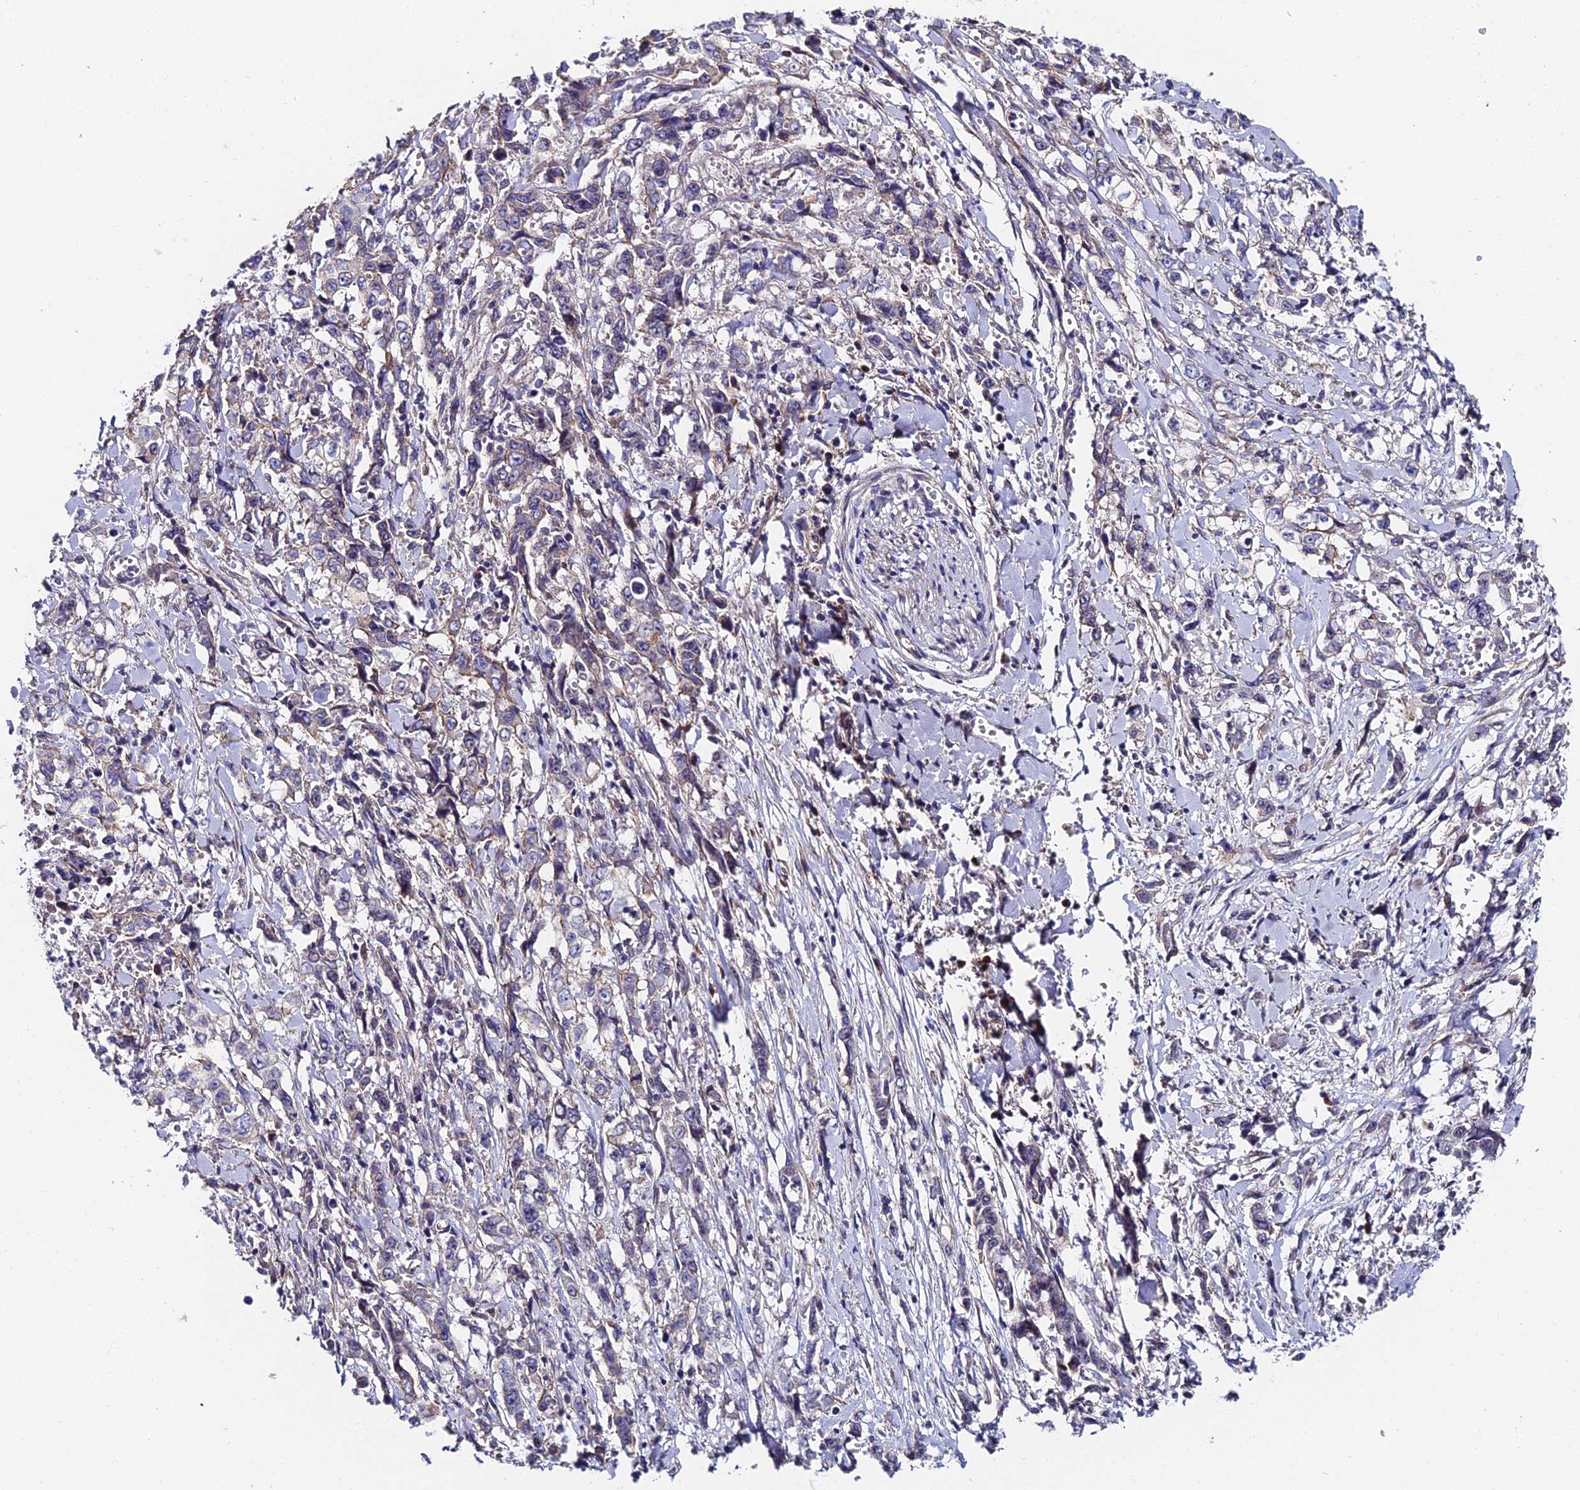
{"staining": {"intensity": "negative", "quantity": "none", "location": "none"}, "tissue": "stomach cancer", "cell_type": "Tumor cells", "image_type": "cancer", "snomed": [{"axis": "morphology", "description": "Adenocarcinoma, NOS"}, {"axis": "topography", "description": "Stomach, upper"}], "caption": "IHC histopathology image of stomach adenocarcinoma stained for a protein (brown), which displays no expression in tumor cells.", "gene": "TRIM24", "patient": {"sex": "male", "age": 62}}